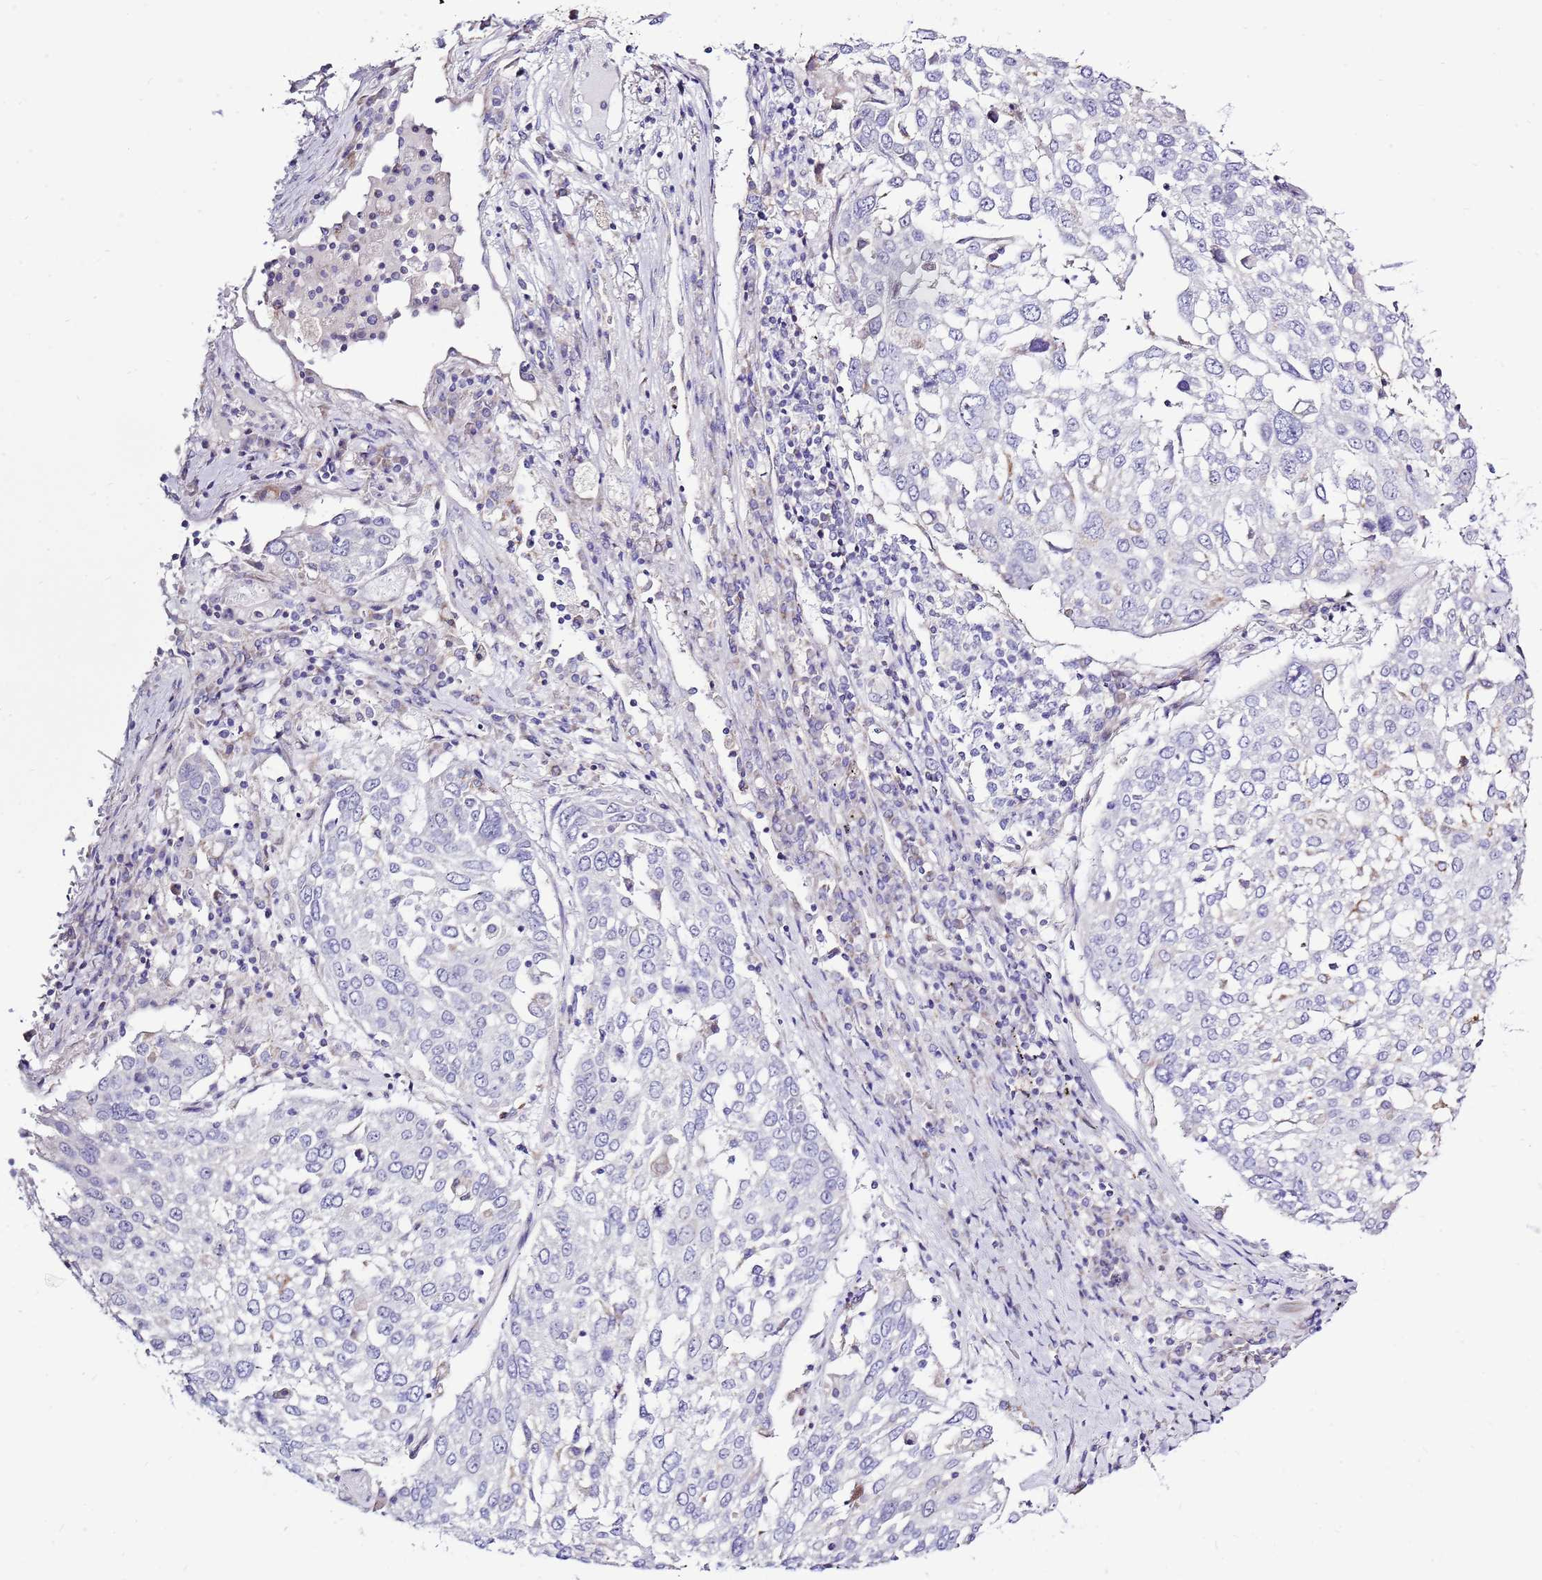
{"staining": {"intensity": "negative", "quantity": "none", "location": "none"}, "tissue": "lung cancer", "cell_type": "Tumor cells", "image_type": "cancer", "snomed": [{"axis": "morphology", "description": "Squamous cell carcinoma, NOS"}, {"axis": "topography", "description": "Lung"}], "caption": "This is an immunohistochemistry (IHC) image of human squamous cell carcinoma (lung). There is no staining in tumor cells.", "gene": "IGF1R", "patient": {"sex": "male", "age": 65}}